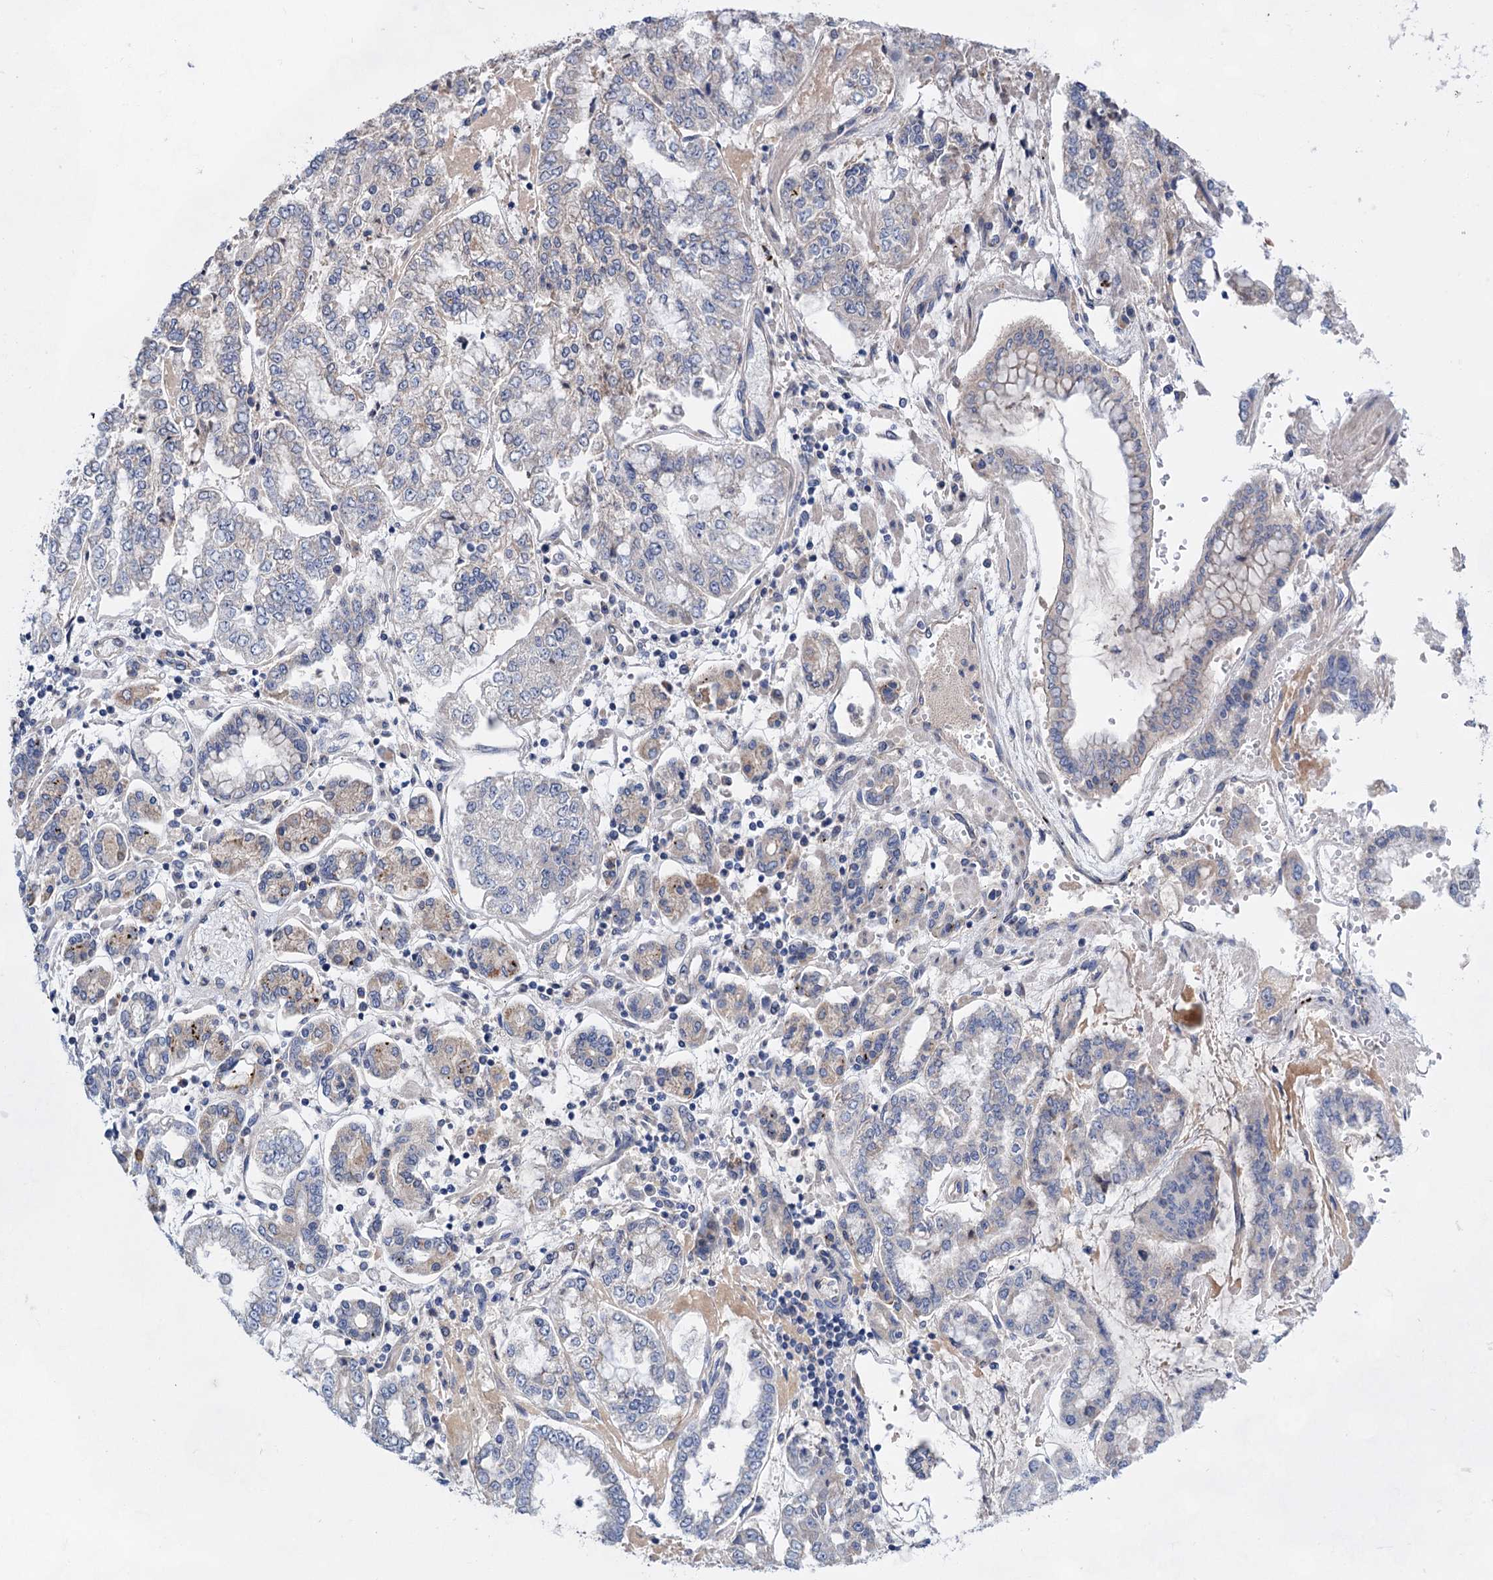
{"staining": {"intensity": "negative", "quantity": "none", "location": "none"}, "tissue": "stomach cancer", "cell_type": "Tumor cells", "image_type": "cancer", "snomed": [{"axis": "morphology", "description": "Adenocarcinoma, NOS"}, {"axis": "topography", "description": "Stomach"}], "caption": "An IHC micrograph of stomach cancer (adenocarcinoma) is shown. There is no staining in tumor cells of stomach cancer (adenocarcinoma). (Immunohistochemistry, brightfield microscopy, high magnification).", "gene": "MORN3", "patient": {"sex": "male", "age": 76}}